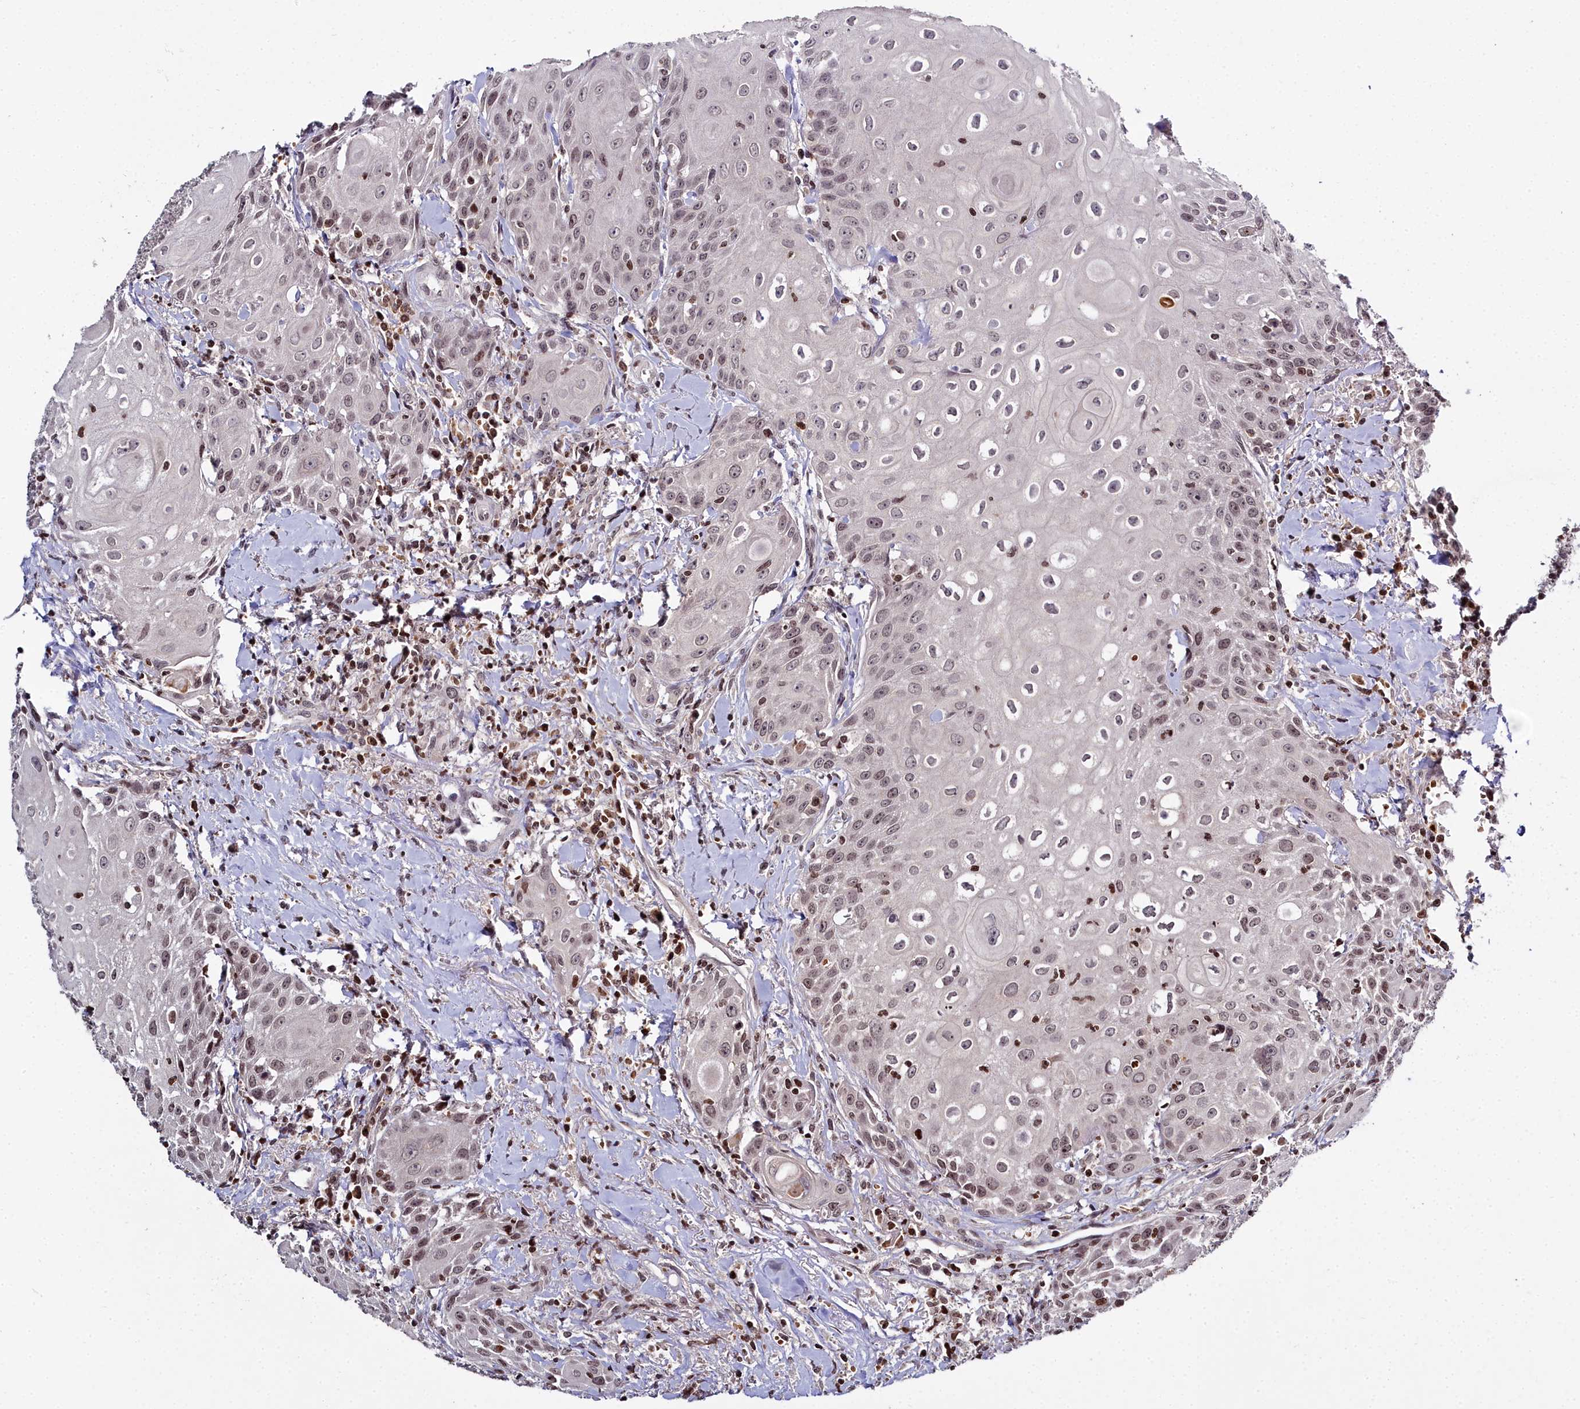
{"staining": {"intensity": "weak", "quantity": ">75%", "location": "nuclear"}, "tissue": "head and neck cancer", "cell_type": "Tumor cells", "image_type": "cancer", "snomed": [{"axis": "morphology", "description": "Squamous cell carcinoma, NOS"}, {"axis": "topography", "description": "Oral tissue"}, {"axis": "topography", "description": "Head-Neck"}], "caption": "Protein expression analysis of head and neck cancer (squamous cell carcinoma) shows weak nuclear positivity in about >75% of tumor cells.", "gene": "FZD4", "patient": {"sex": "female", "age": 82}}